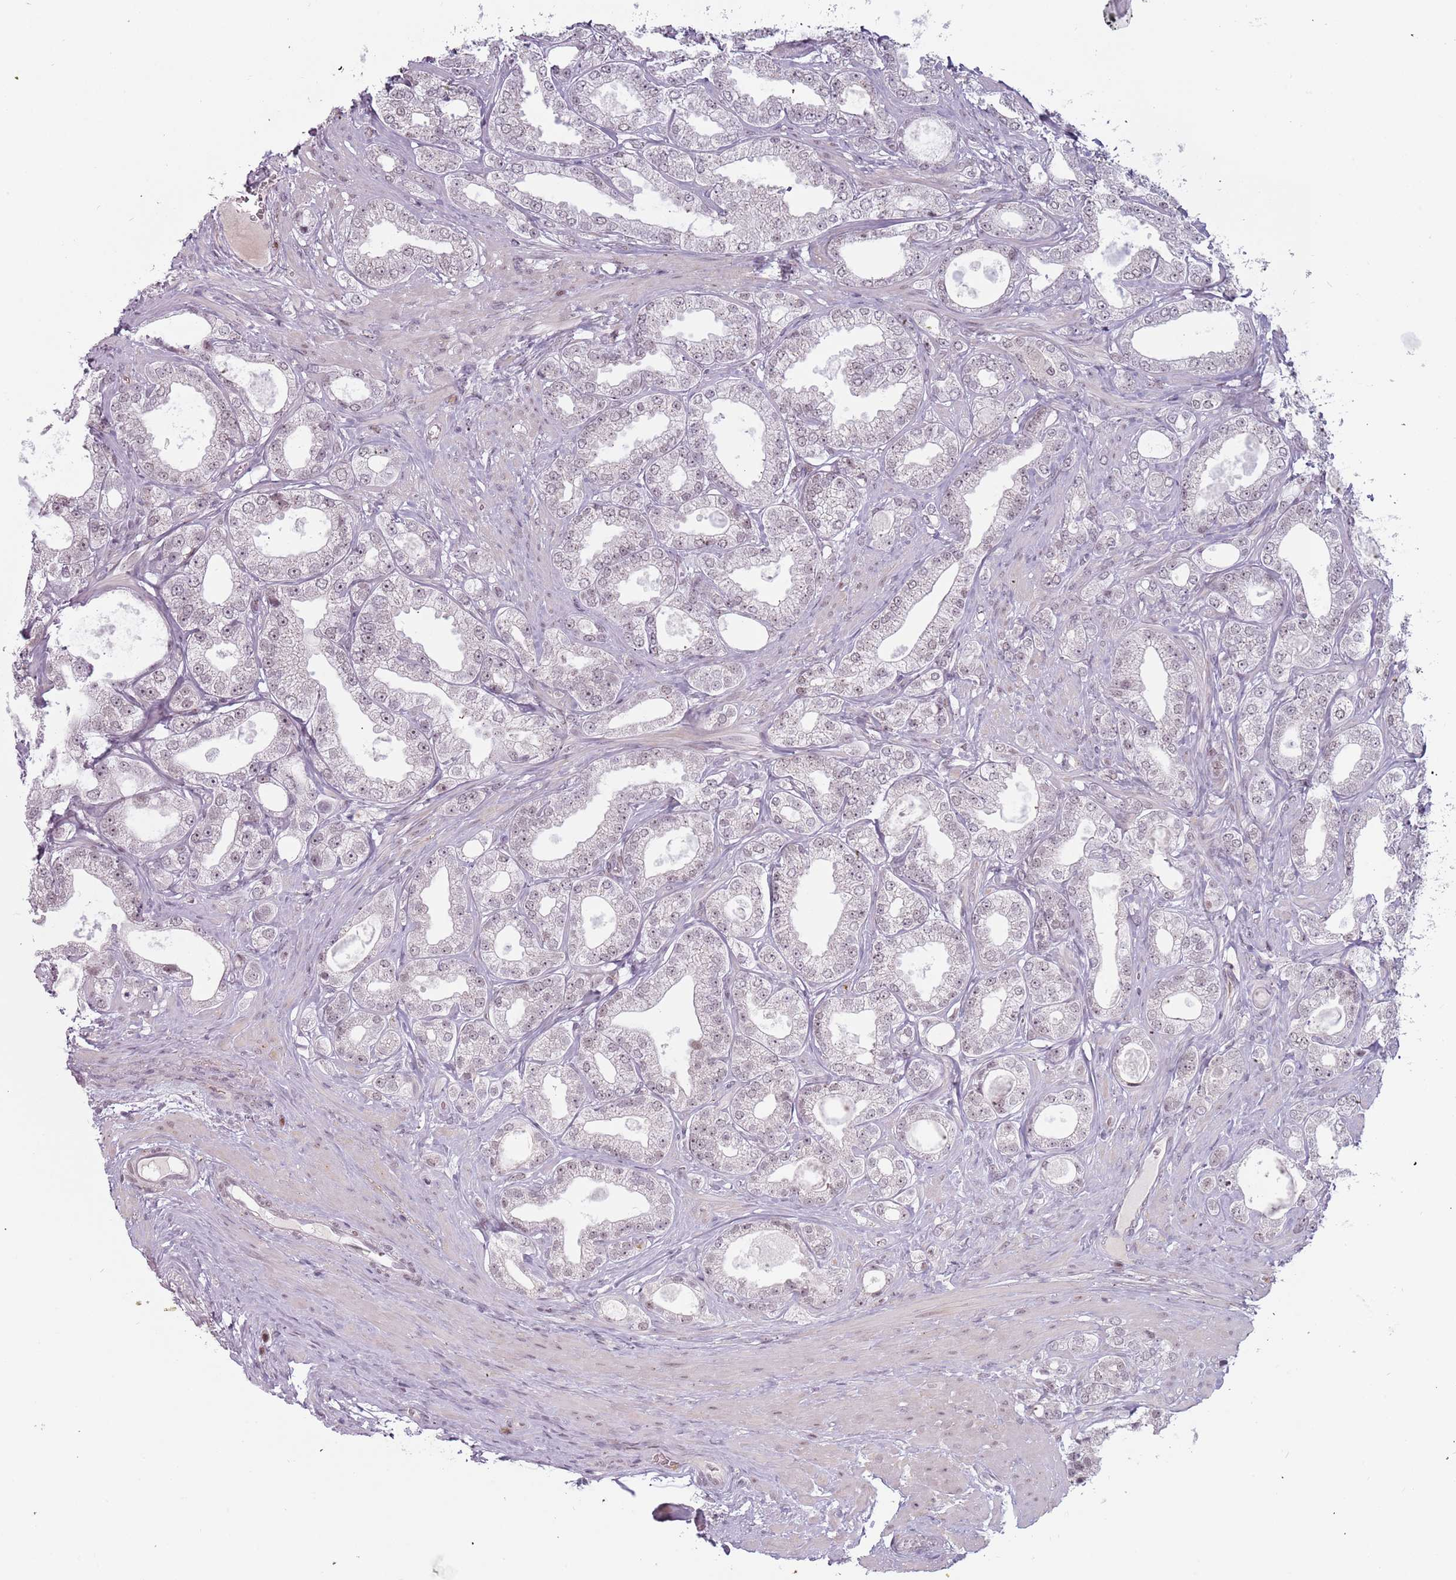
{"staining": {"intensity": "weak", "quantity": "<25%", "location": "nuclear"}, "tissue": "prostate cancer", "cell_type": "Tumor cells", "image_type": "cancer", "snomed": [{"axis": "morphology", "description": "Adenocarcinoma, Low grade"}, {"axis": "topography", "description": "Prostate"}], "caption": "Immunohistochemistry (IHC) image of human prostate cancer stained for a protein (brown), which exhibits no expression in tumor cells.", "gene": "REXO4", "patient": {"sex": "male", "age": 63}}